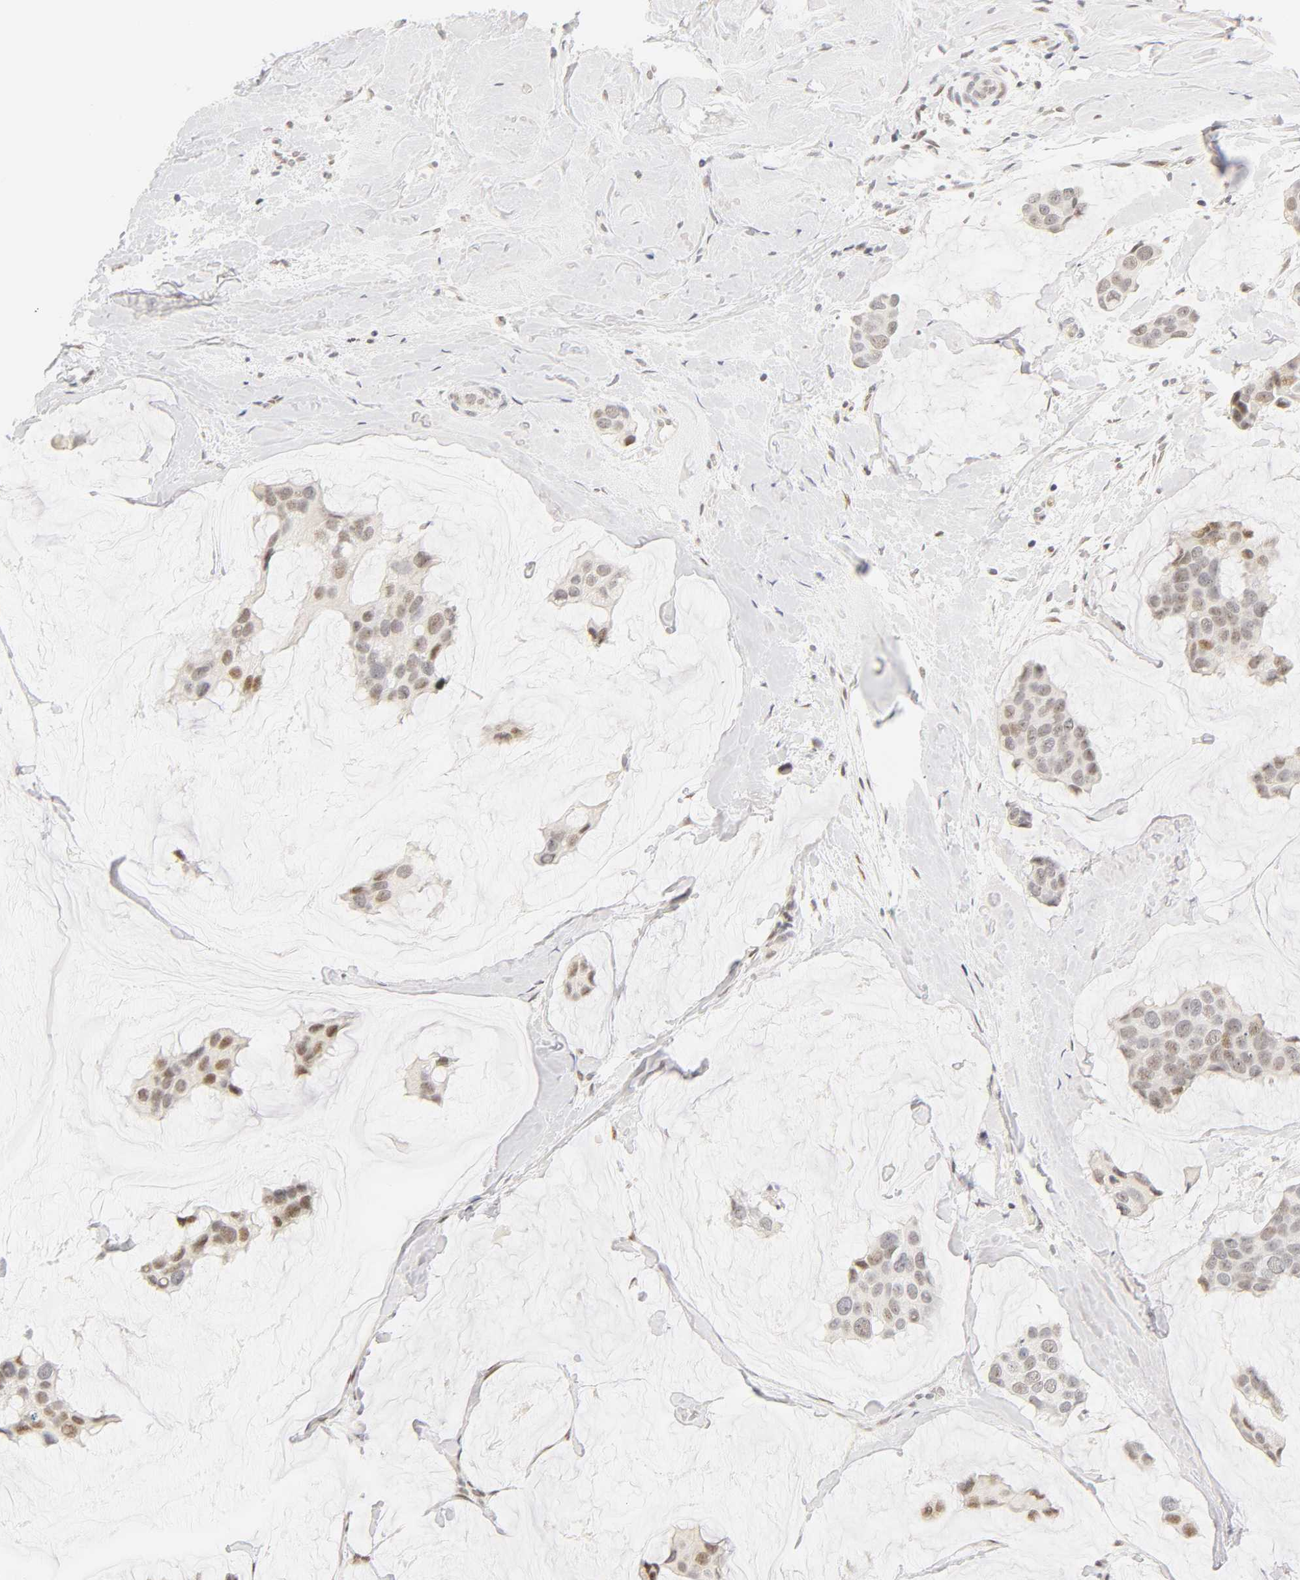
{"staining": {"intensity": "moderate", "quantity": "25%-75%", "location": "nuclear"}, "tissue": "breast cancer", "cell_type": "Tumor cells", "image_type": "cancer", "snomed": [{"axis": "morphology", "description": "Normal tissue, NOS"}, {"axis": "morphology", "description": "Duct carcinoma"}, {"axis": "topography", "description": "Breast"}], "caption": "Immunohistochemical staining of human breast cancer exhibits medium levels of moderate nuclear expression in about 25%-75% of tumor cells. The staining was performed using DAB to visualize the protein expression in brown, while the nuclei were stained in blue with hematoxylin (Magnification: 20x).", "gene": "MNAT1", "patient": {"sex": "female", "age": 50}}